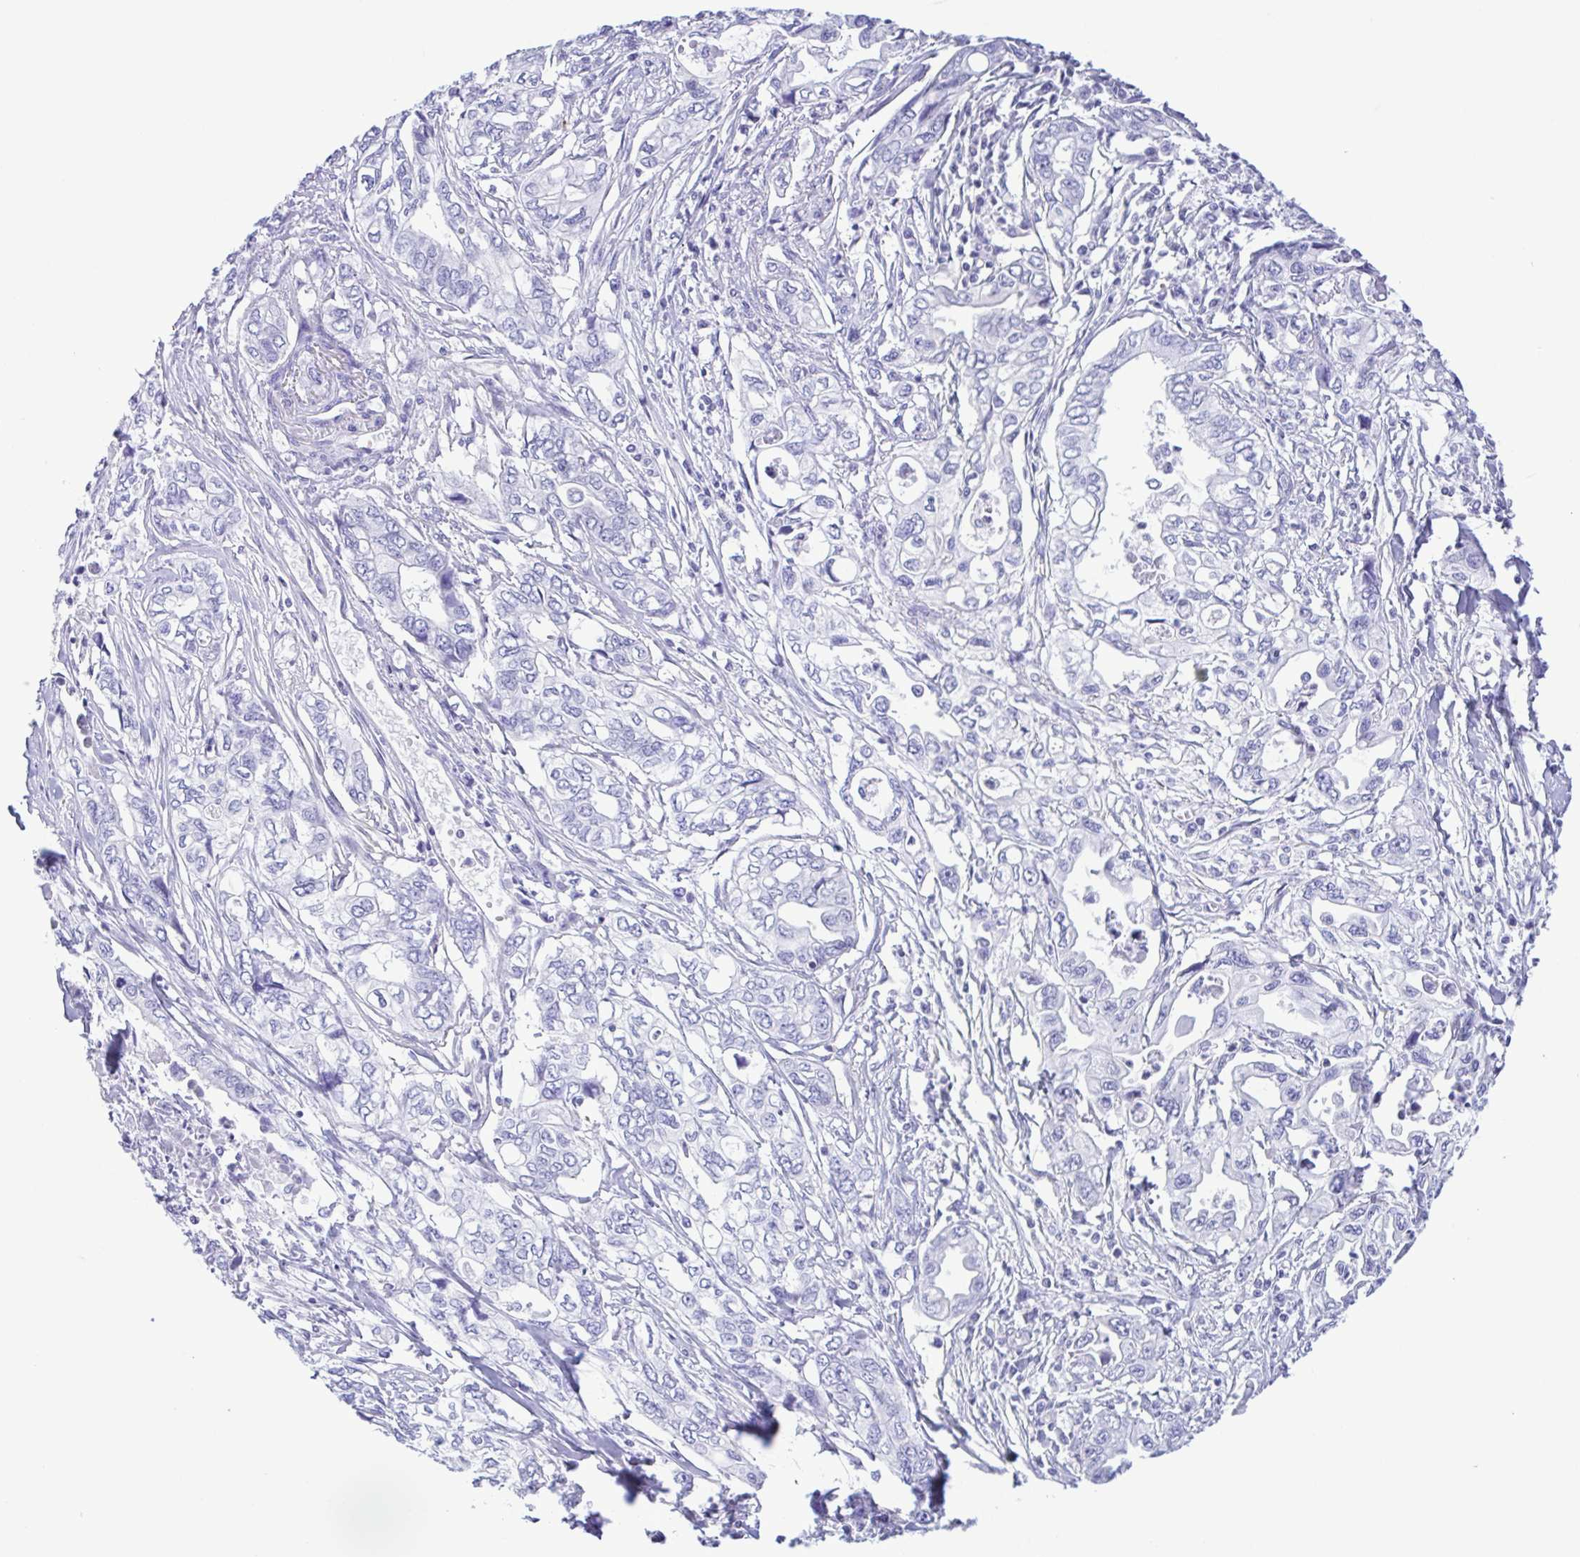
{"staining": {"intensity": "negative", "quantity": "none", "location": "none"}, "tissue": "pancreatic cancer", "cell_type": "Tumor cells", "image_type": "cancer", "snomed": [{"axis": "morphology", "description": "Adenocarcinoma, NOS"}, {"axis": "topography", "description": "Pancreas"}], "caption": "Immunohistochemistry (IHC) micrograph of neoplastic tissue: adenocarcinoma (pancreatic) stained with DAB demonstrates no significant protein staining in tumor cells.", "gene": "GPR182", "patient": {"sex": "male", "age": 68}}